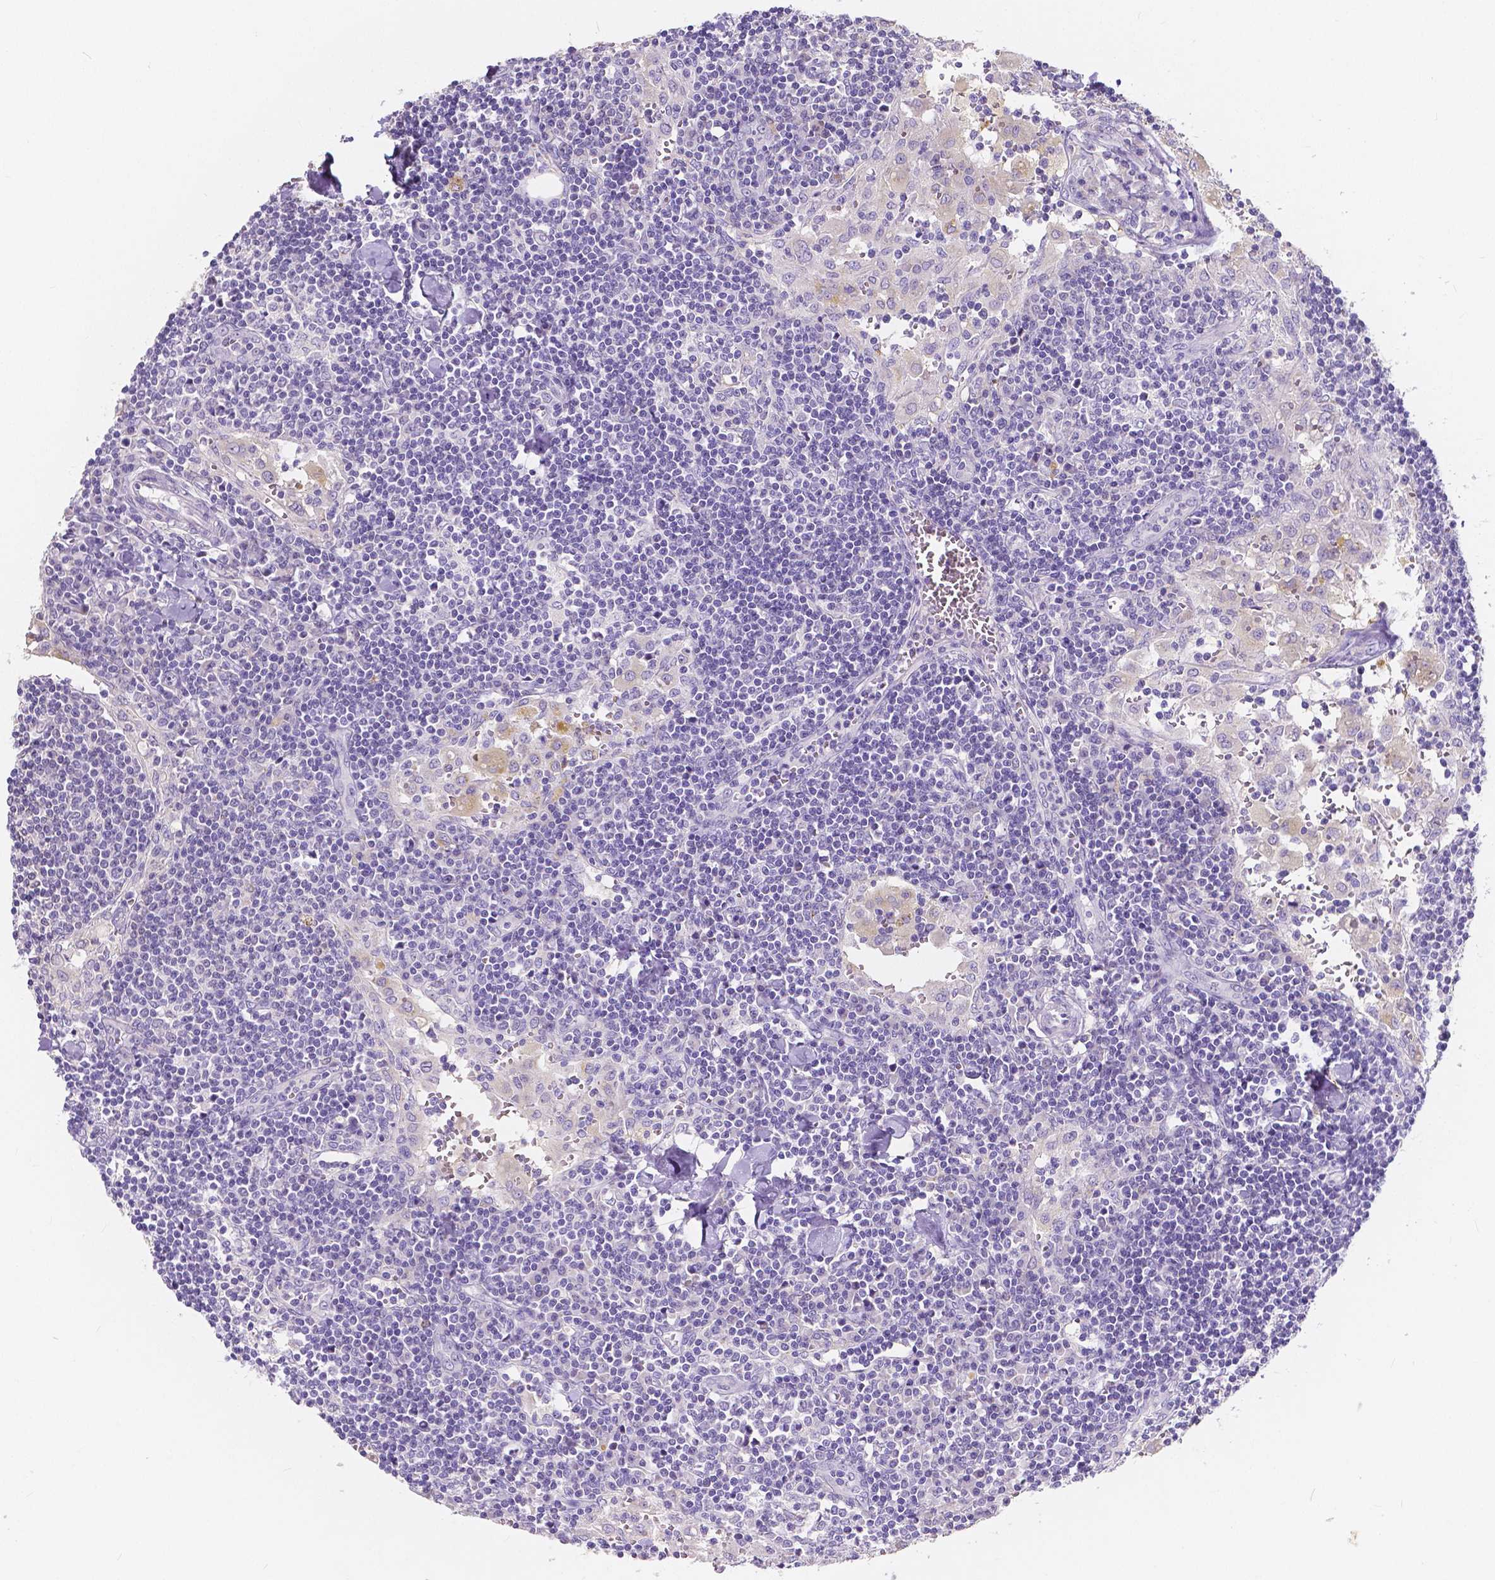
{"staining": {"intensity": "weak", "quantity": "<25%", "location": "cytoplasmic/membranous"}, "tissue": "lymph node", "cell_type": "Germinal center cells", "image_type": "normal", "snomed": [{"axis": "morphology", "description": "Normal tissue, NOS"}, {"axis": "topography", "description": "Lymph node"}], "caption": "A high-resolution micrograph shows IHC staining of unremarkable lymph node, which displays no significant expression in germinal center cells.", "gene": "ACP5", "patient": {"sex": "male", "age": 55}}